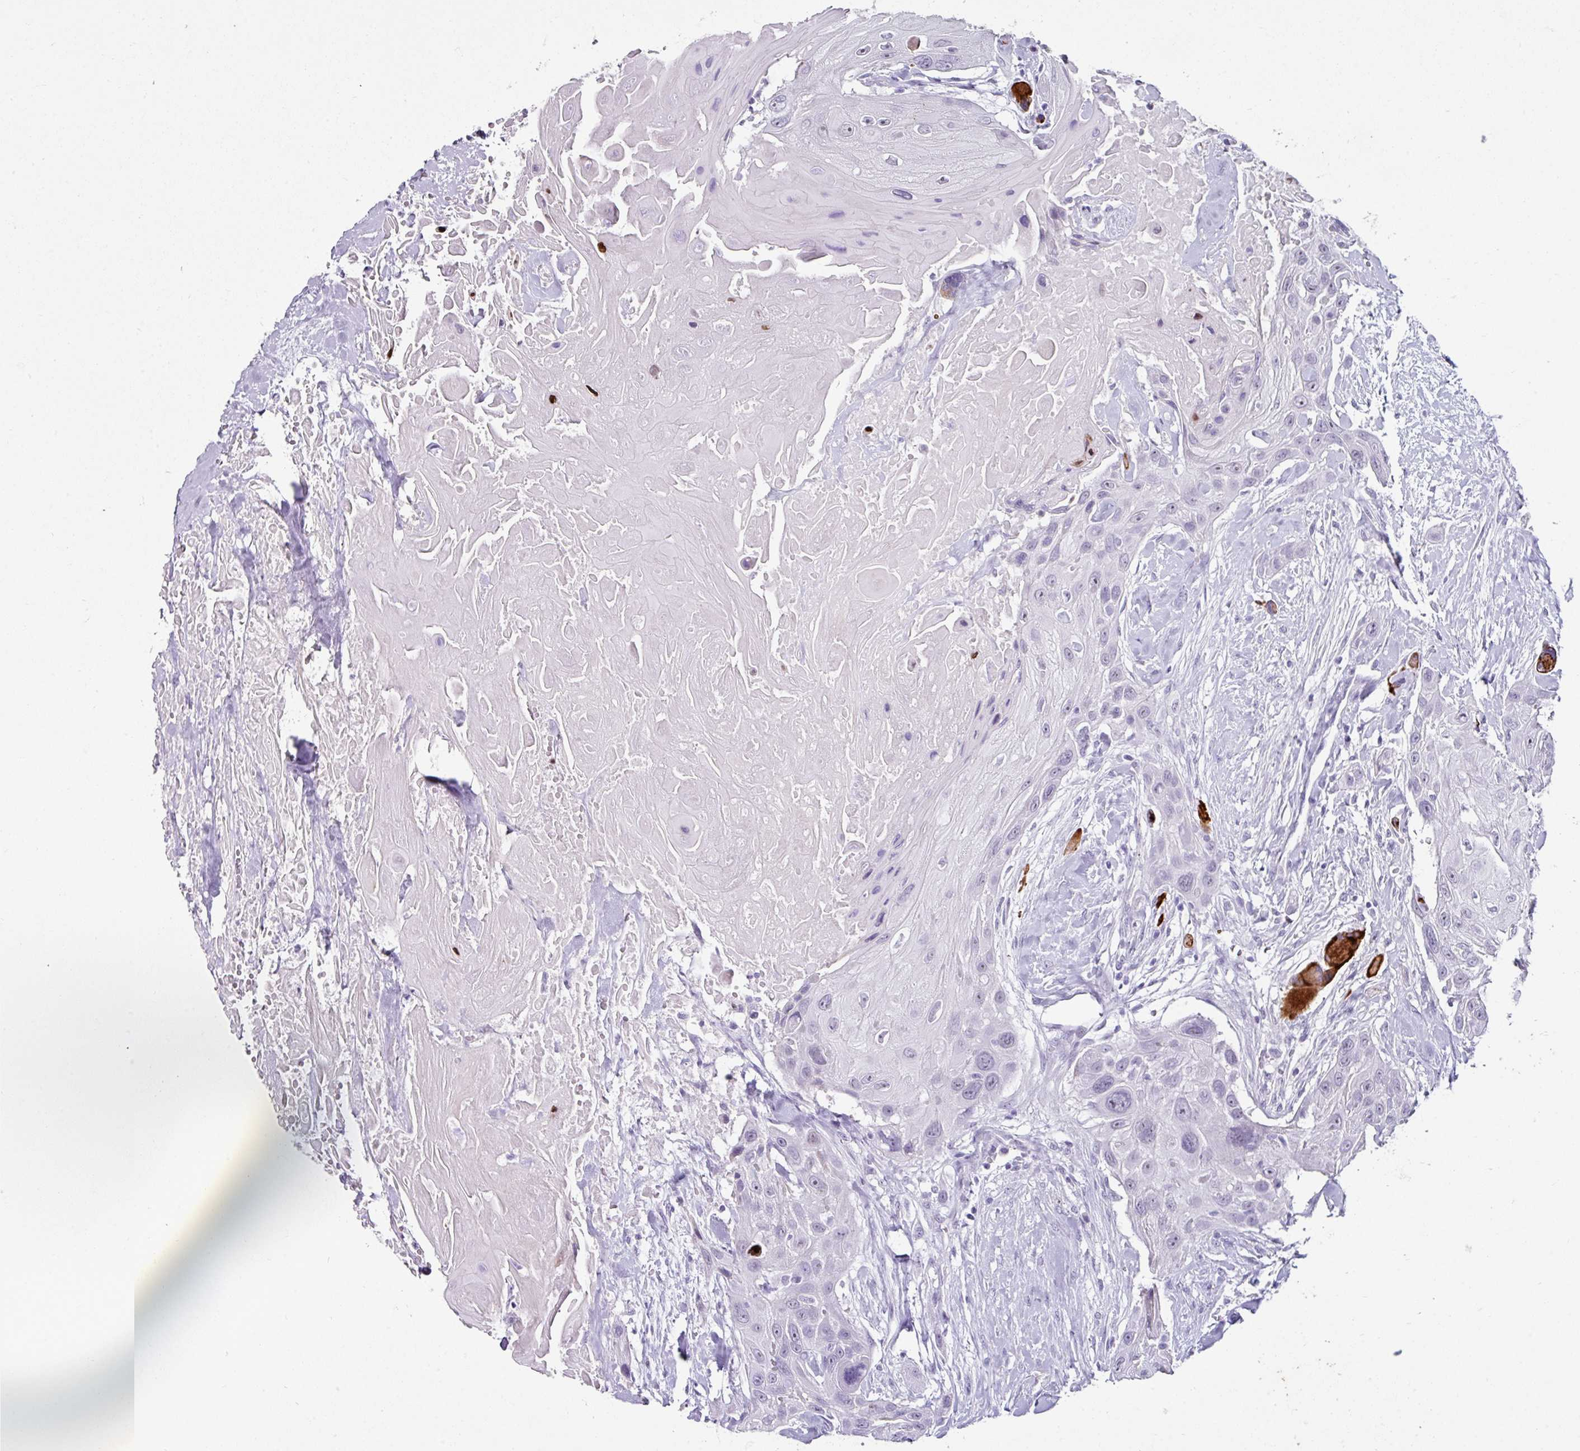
{"staining": {"intensity": "negative", "quantity": "none", "location": "none"}, "tissue": "head and neck cancer", "cell_type": "Tumor cells", "image_type": "cancer", "snomed": [{"axis": "morphology", "description": "Squamous cell carcinoma, NOS"}, {"axis": "topography", "description": "Head-Neck"}], "caption": "Immunohistochemistry image of head and neck squamous cell carcinoma stained for a protein (brown), which exhibits no staining in tumor cells.", "gene": "TRA2A", "patient": {"sex": "male", "age": 81}}